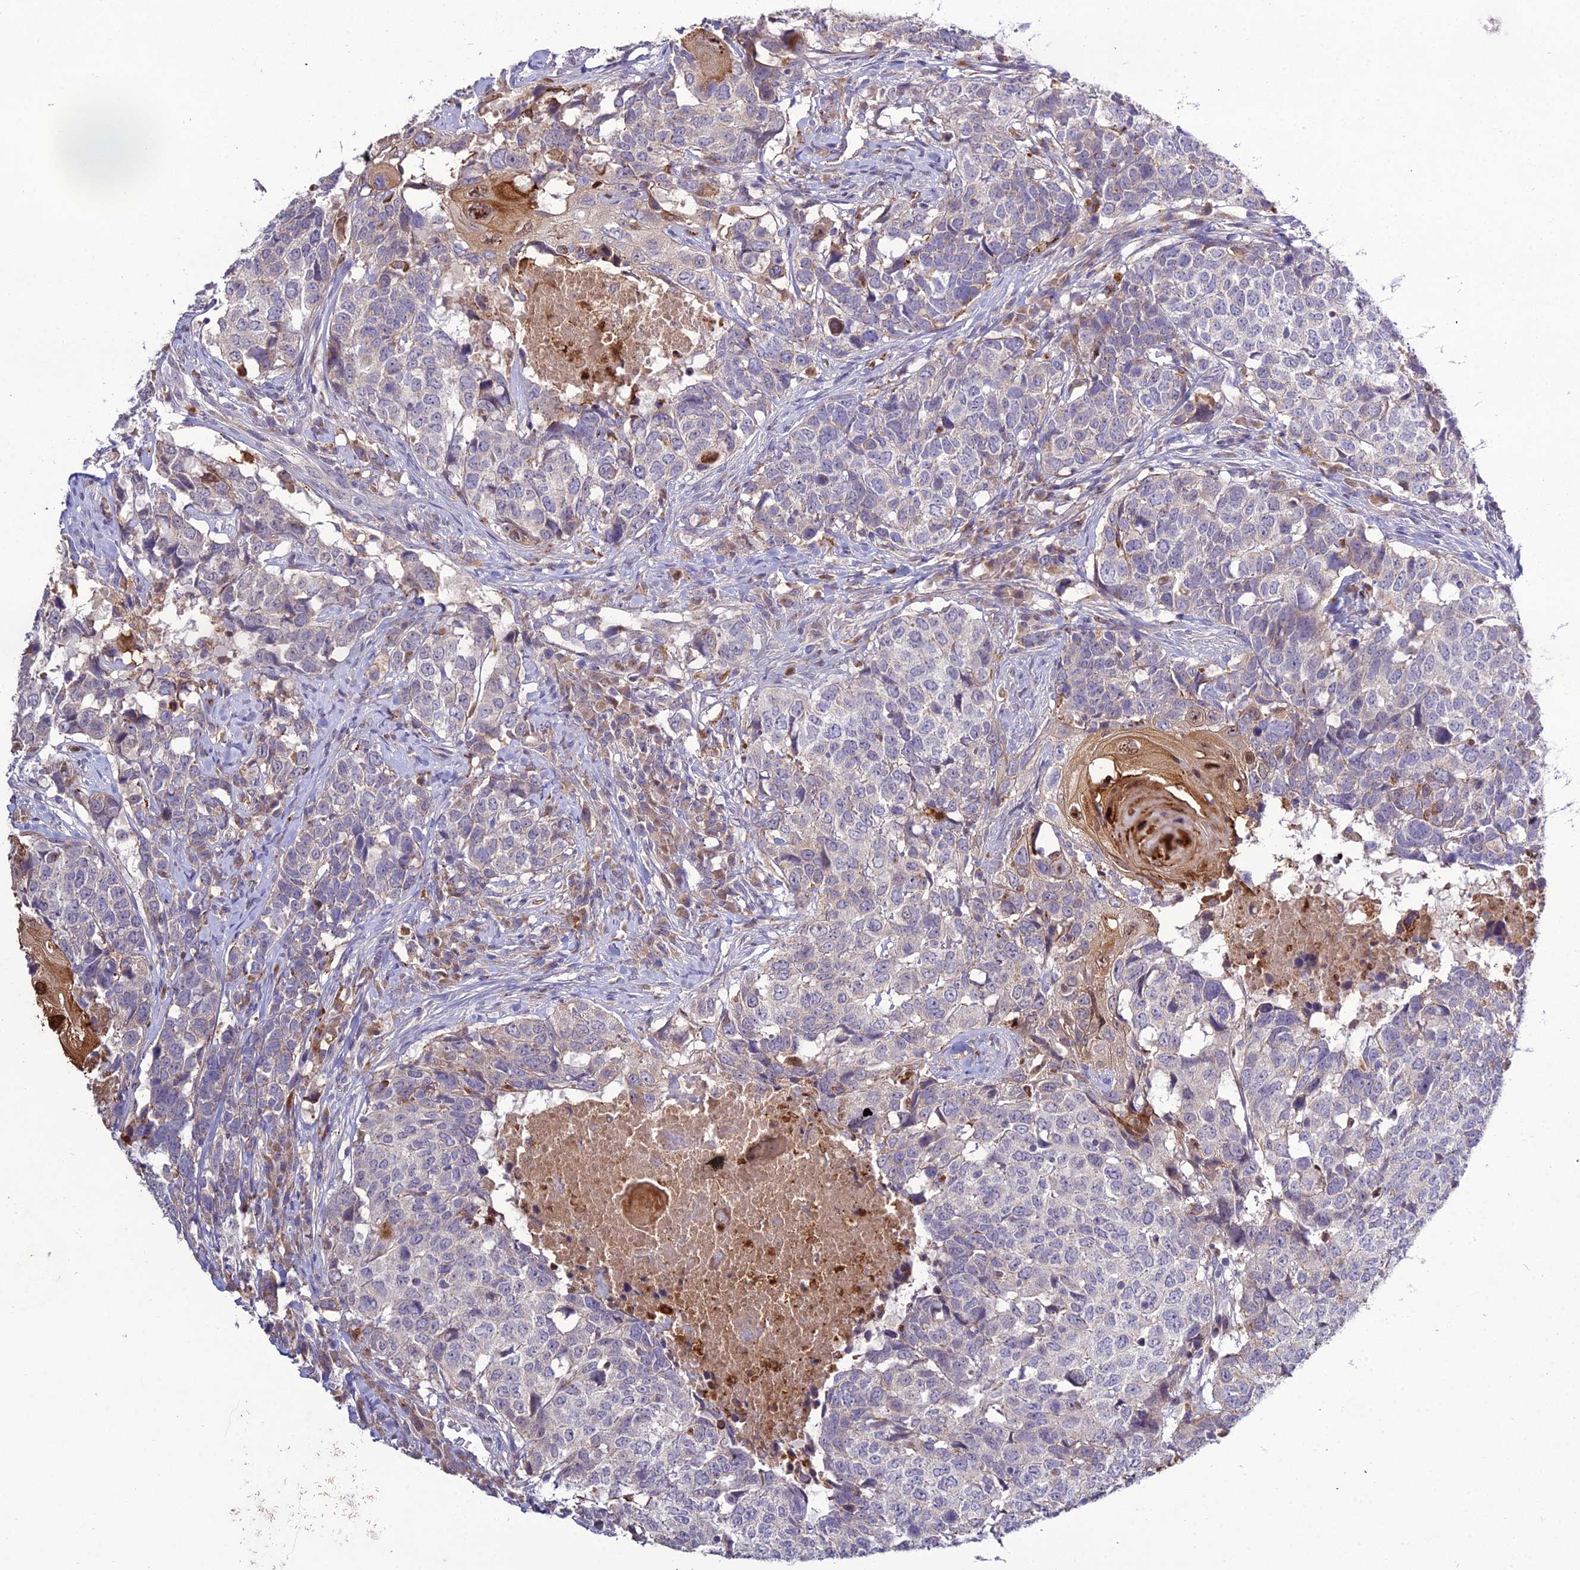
{"staining": {"intensity": "weak", "quantity": "<25%", "location": "cytoplasmic/membranous"}, "tissue": "head and neck cancer", "cell_type": "Tumor cells", "image_type": "cancer", "snomed": [{"axis": "morphology", "description": "Squamous cell carcinoma, NOS"}, {"axis": "topography", "description": "Head-Neck"}], "caption": "Immunohistochemistry histopathology image of head and neck cancer (squamous cell carcinoma) stained for a protein (brown), which displays no positivity in tumor cells.", "gene": "EID2", "patient": {"sex": "male", "age": 66}}